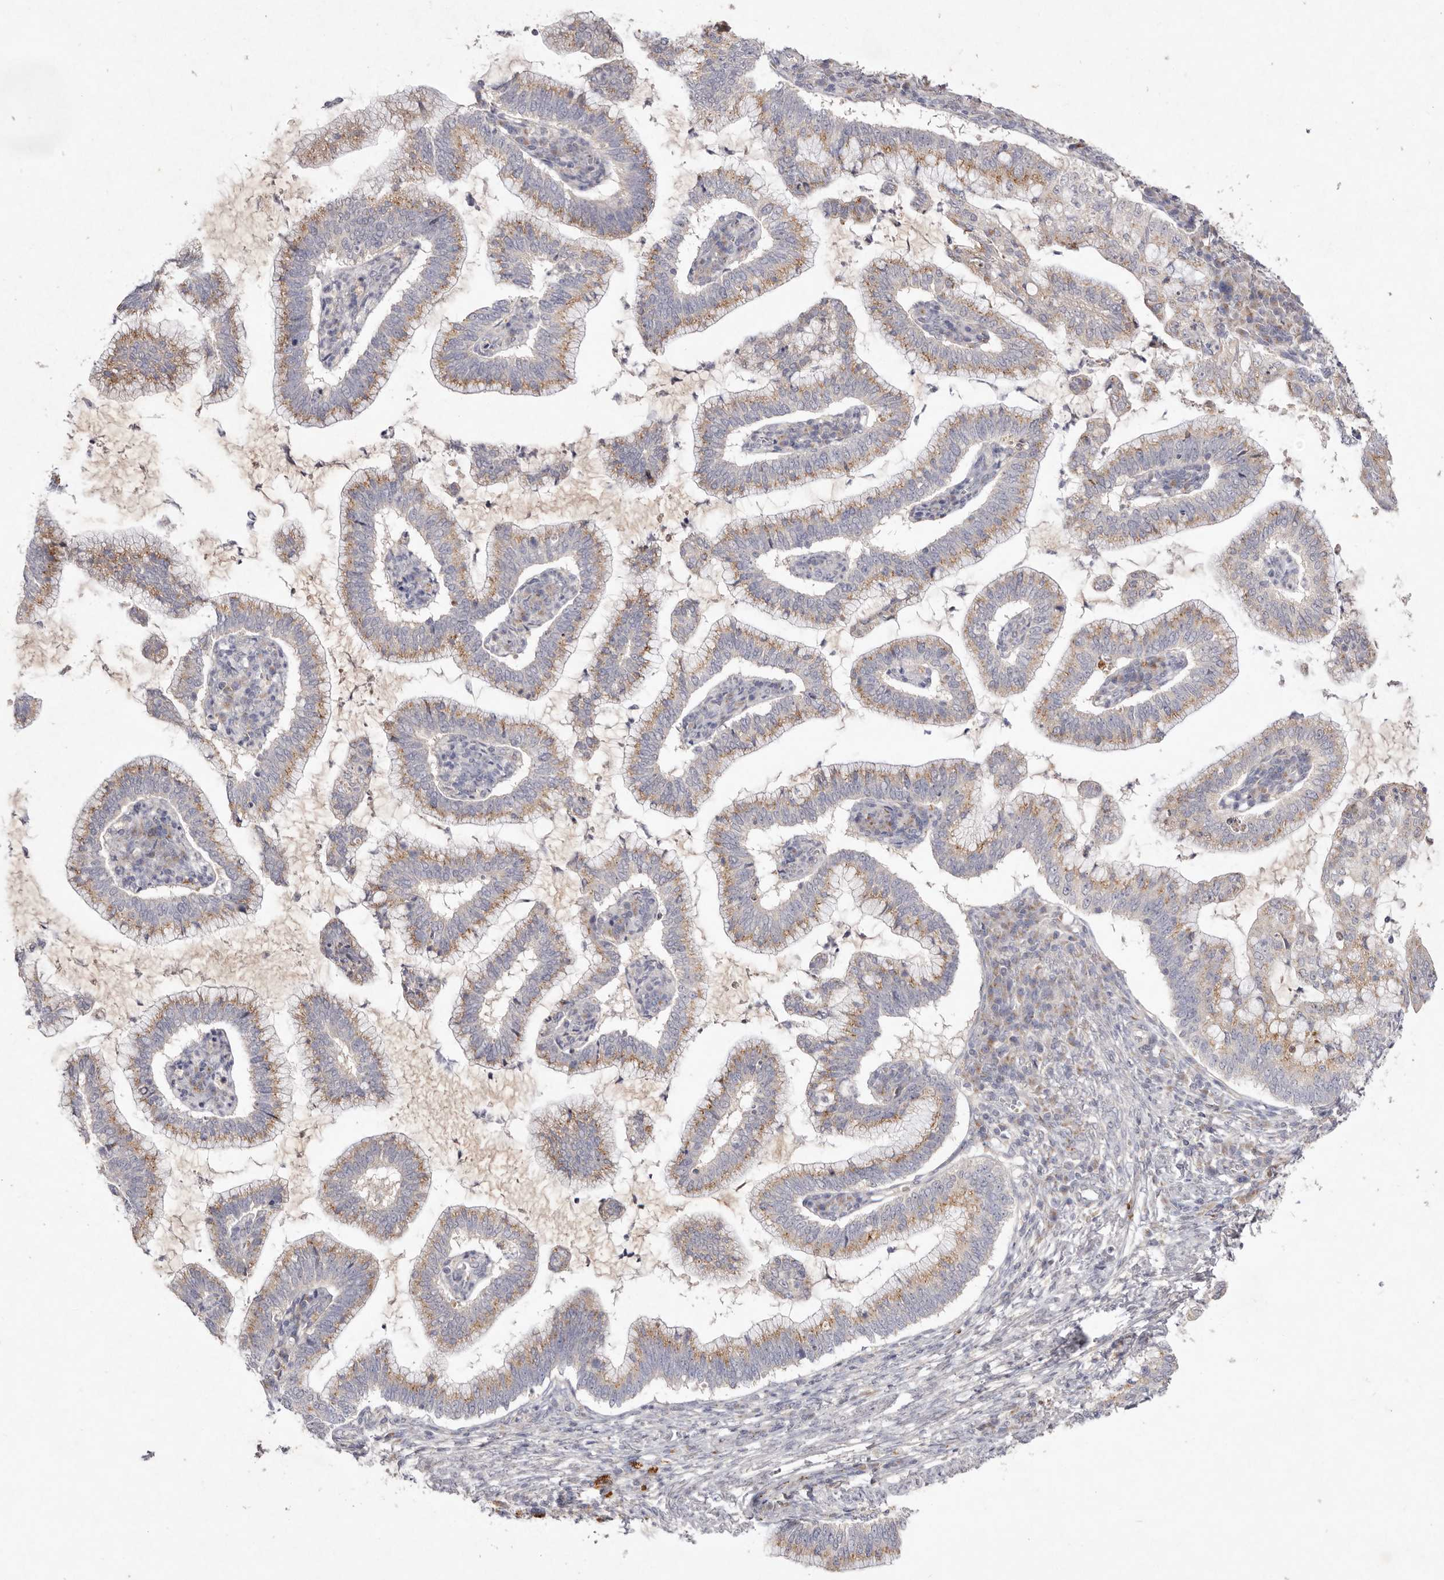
{"staining": {"intensity": "moderate", "quantity": ">75%", "location": "cytoplasmic/membranous"}, "tissue": "cervical cancer", "cell_type": "Tumor cells", "image_type": "cancer", "snomed": [{"axis": "morphology", "description": "Adenocarcinoma, NOS"}, {"axis": "topography", "description": "Cervix"}], "caption": "Immunohistochemical staining of cervical cancer (adenocarcinoma) displays moderate cytoplasmic/membranous protein staining in approximately >75% of tumor cells.", "gene": "USP24", "patient": {"sex": "female", "age": 36}}